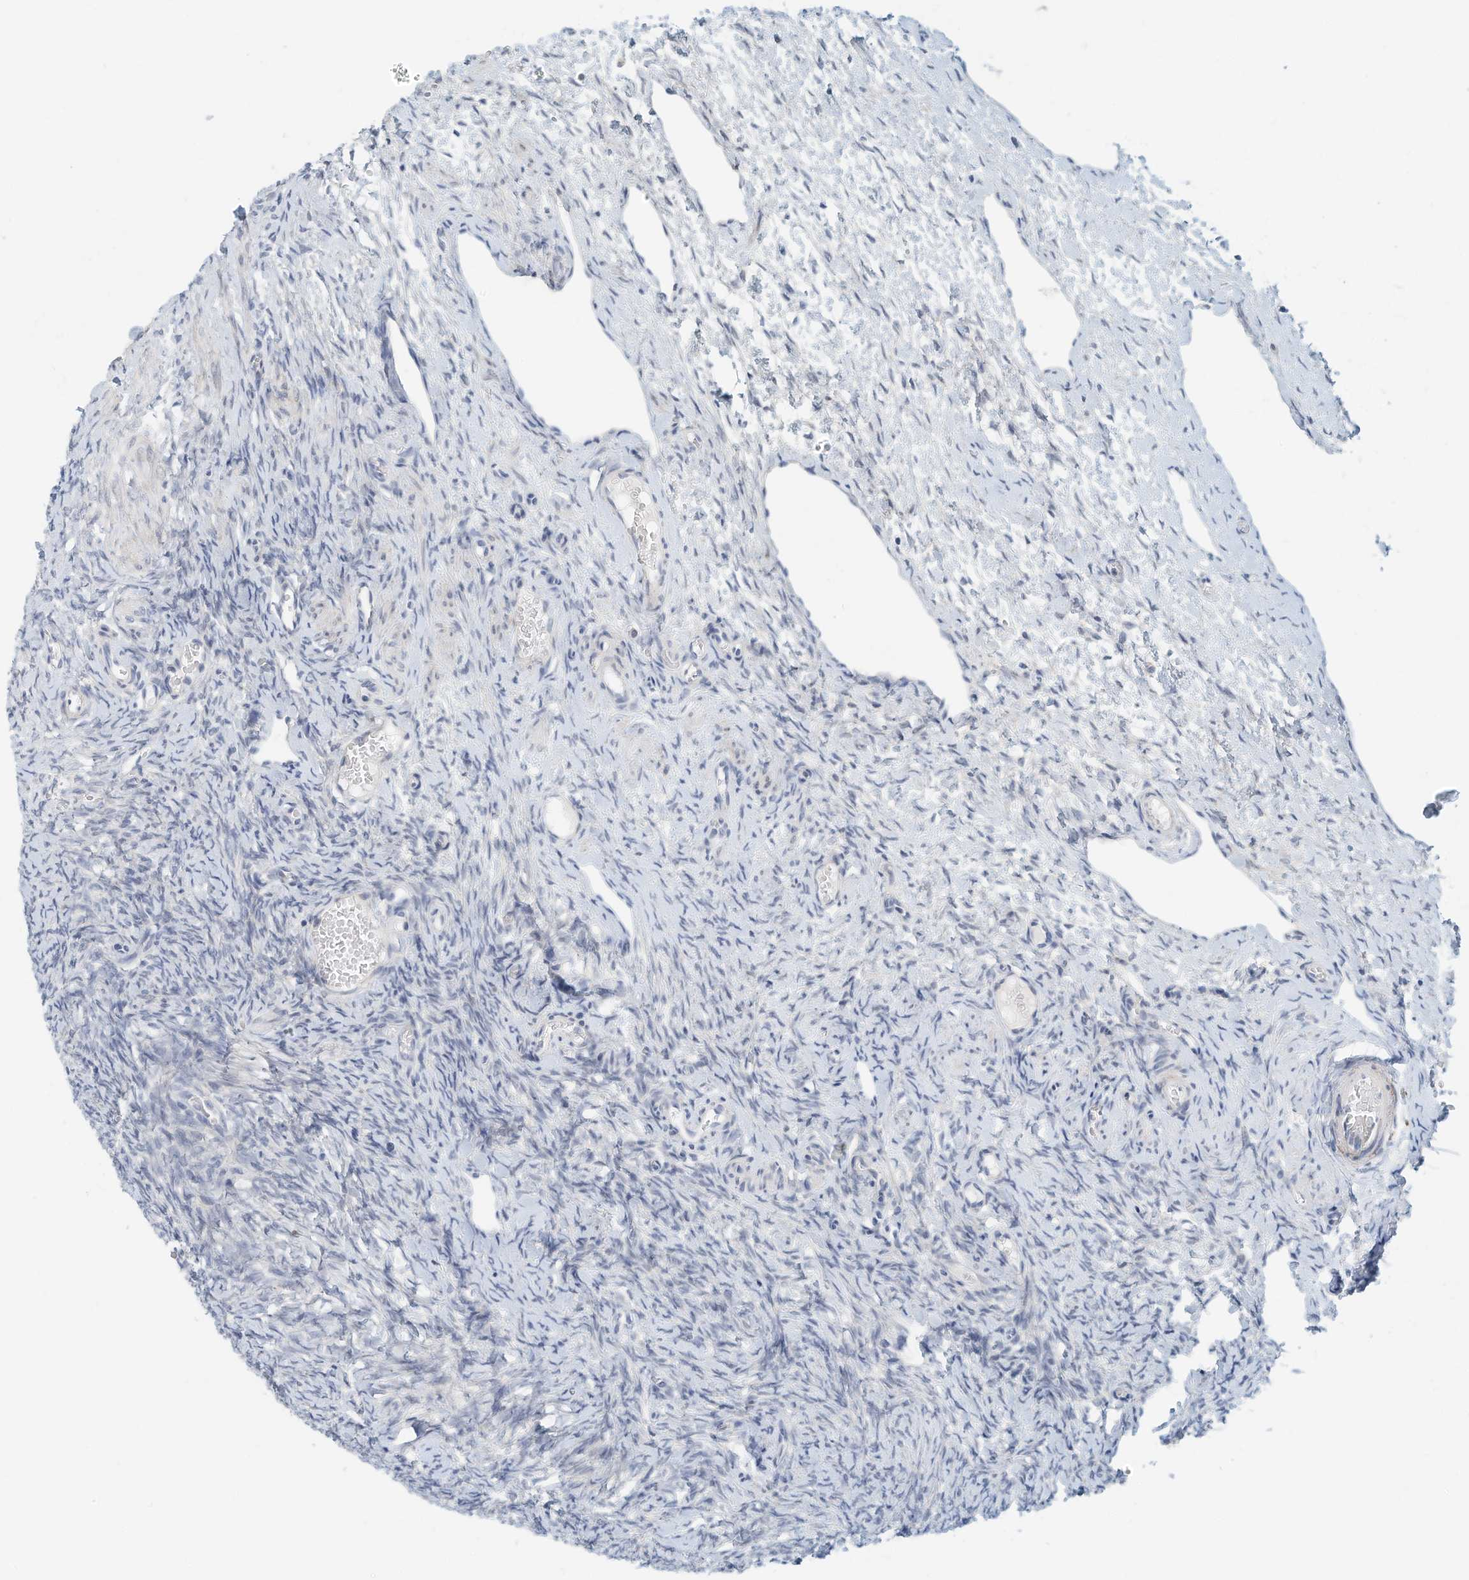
{"staining": {"intensity": "negative", "quantity": "none", "location": "none"}, "tissue": "ovary", "cell_type": "Ovarian stroma cells", "image_type": "normal", "snomed": [{"axis": "morphology", "description": "Adenocarcinoma, NOS"}, {"axis": "topography", "description": "Endometrium"}], "caption": "The image shows no significant expression in ovarian stroma cells of ovary.", "gene": "ARHGAP28", "patient": {"sex": "female", "age": 32}}